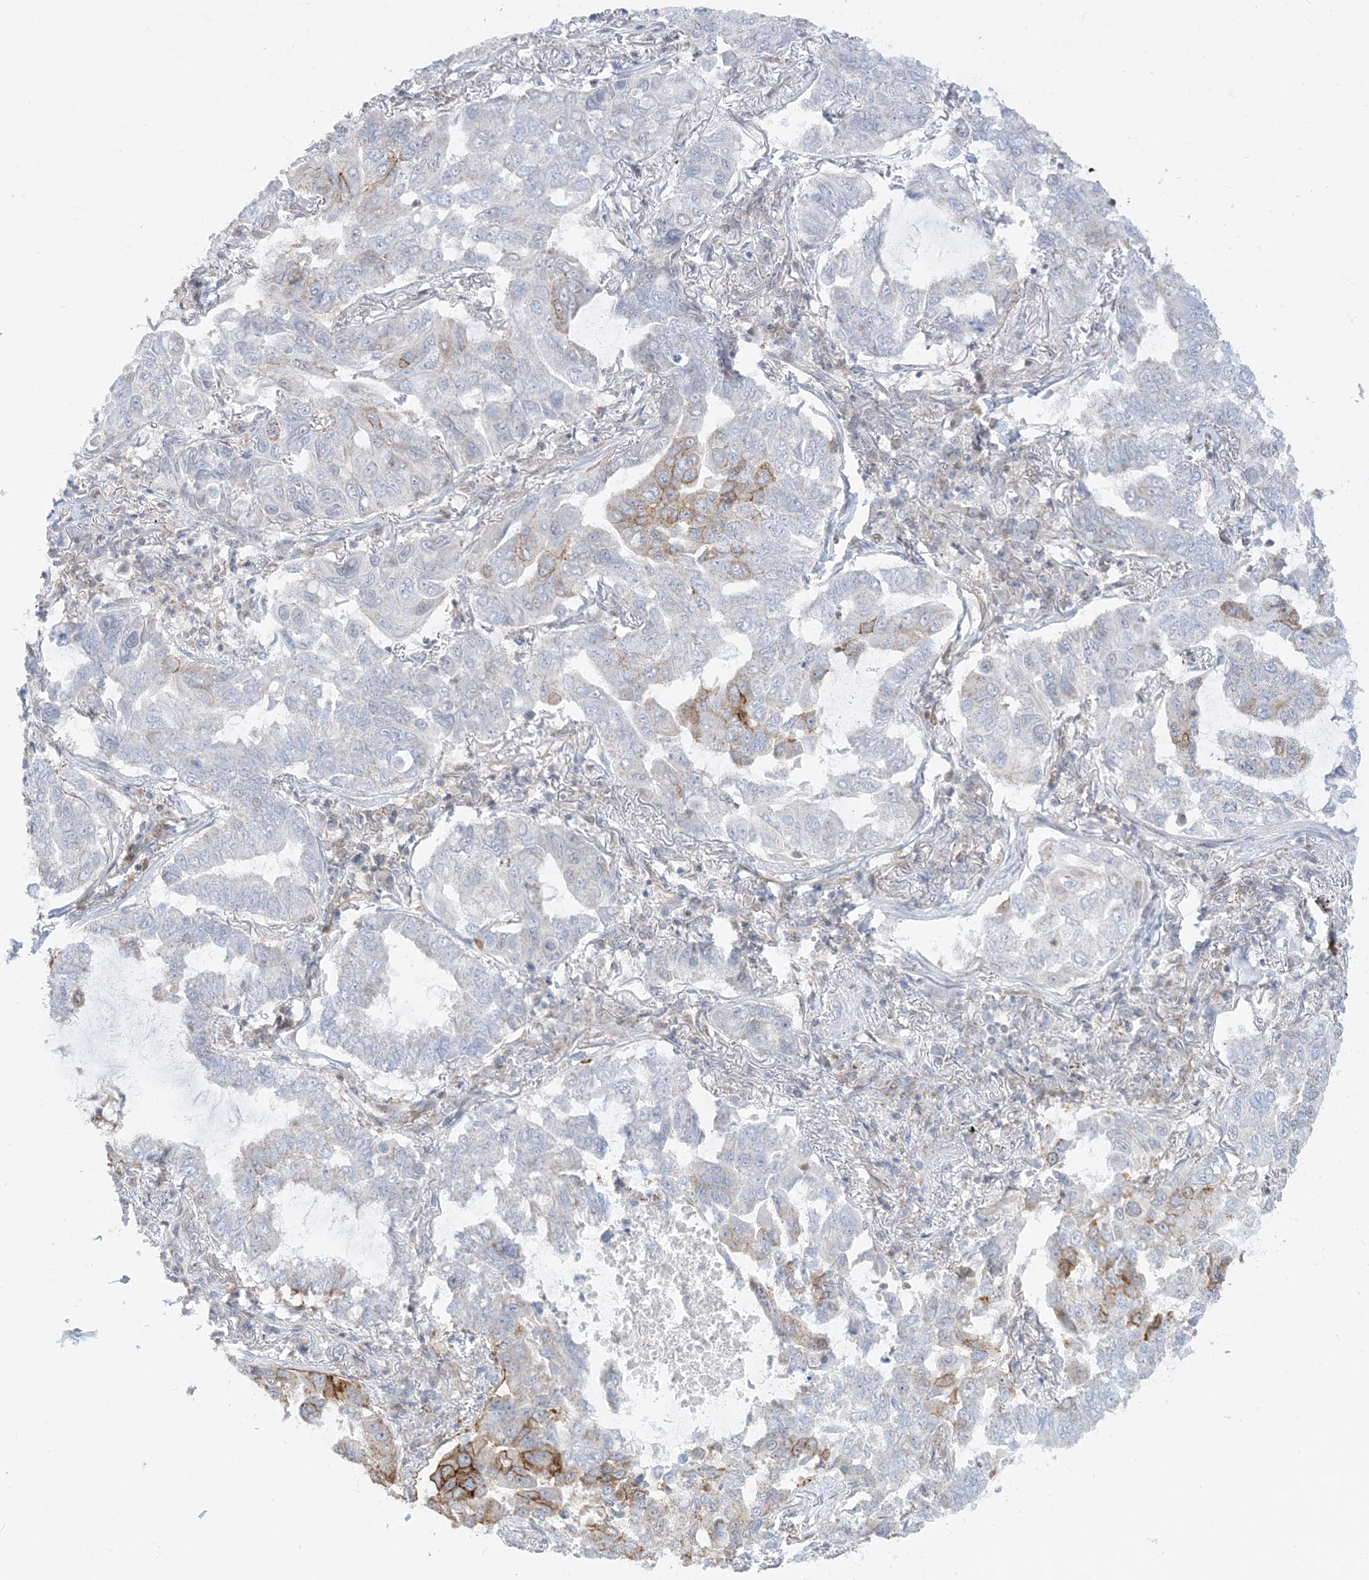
{"staining": {"intensity": "moderate", "quantity": "<25%", "location": "cytoplasmic/membranous"}, "tissue": "lung cancer", "cell_type": "Tumor cells", "image_type": "cancer", "snomed": [{"axis": "morphology", "description": "Adenocarcinoma, NOS"}, {"axis": "topography", "description": "Lung"}], "caption": "Lung cancer stained for a protein exhibits moderate cytoplasmic/membranous positivity in tumor cells.", "gene": "CASP4", "patient": {"sex": "male", "age": 64}}